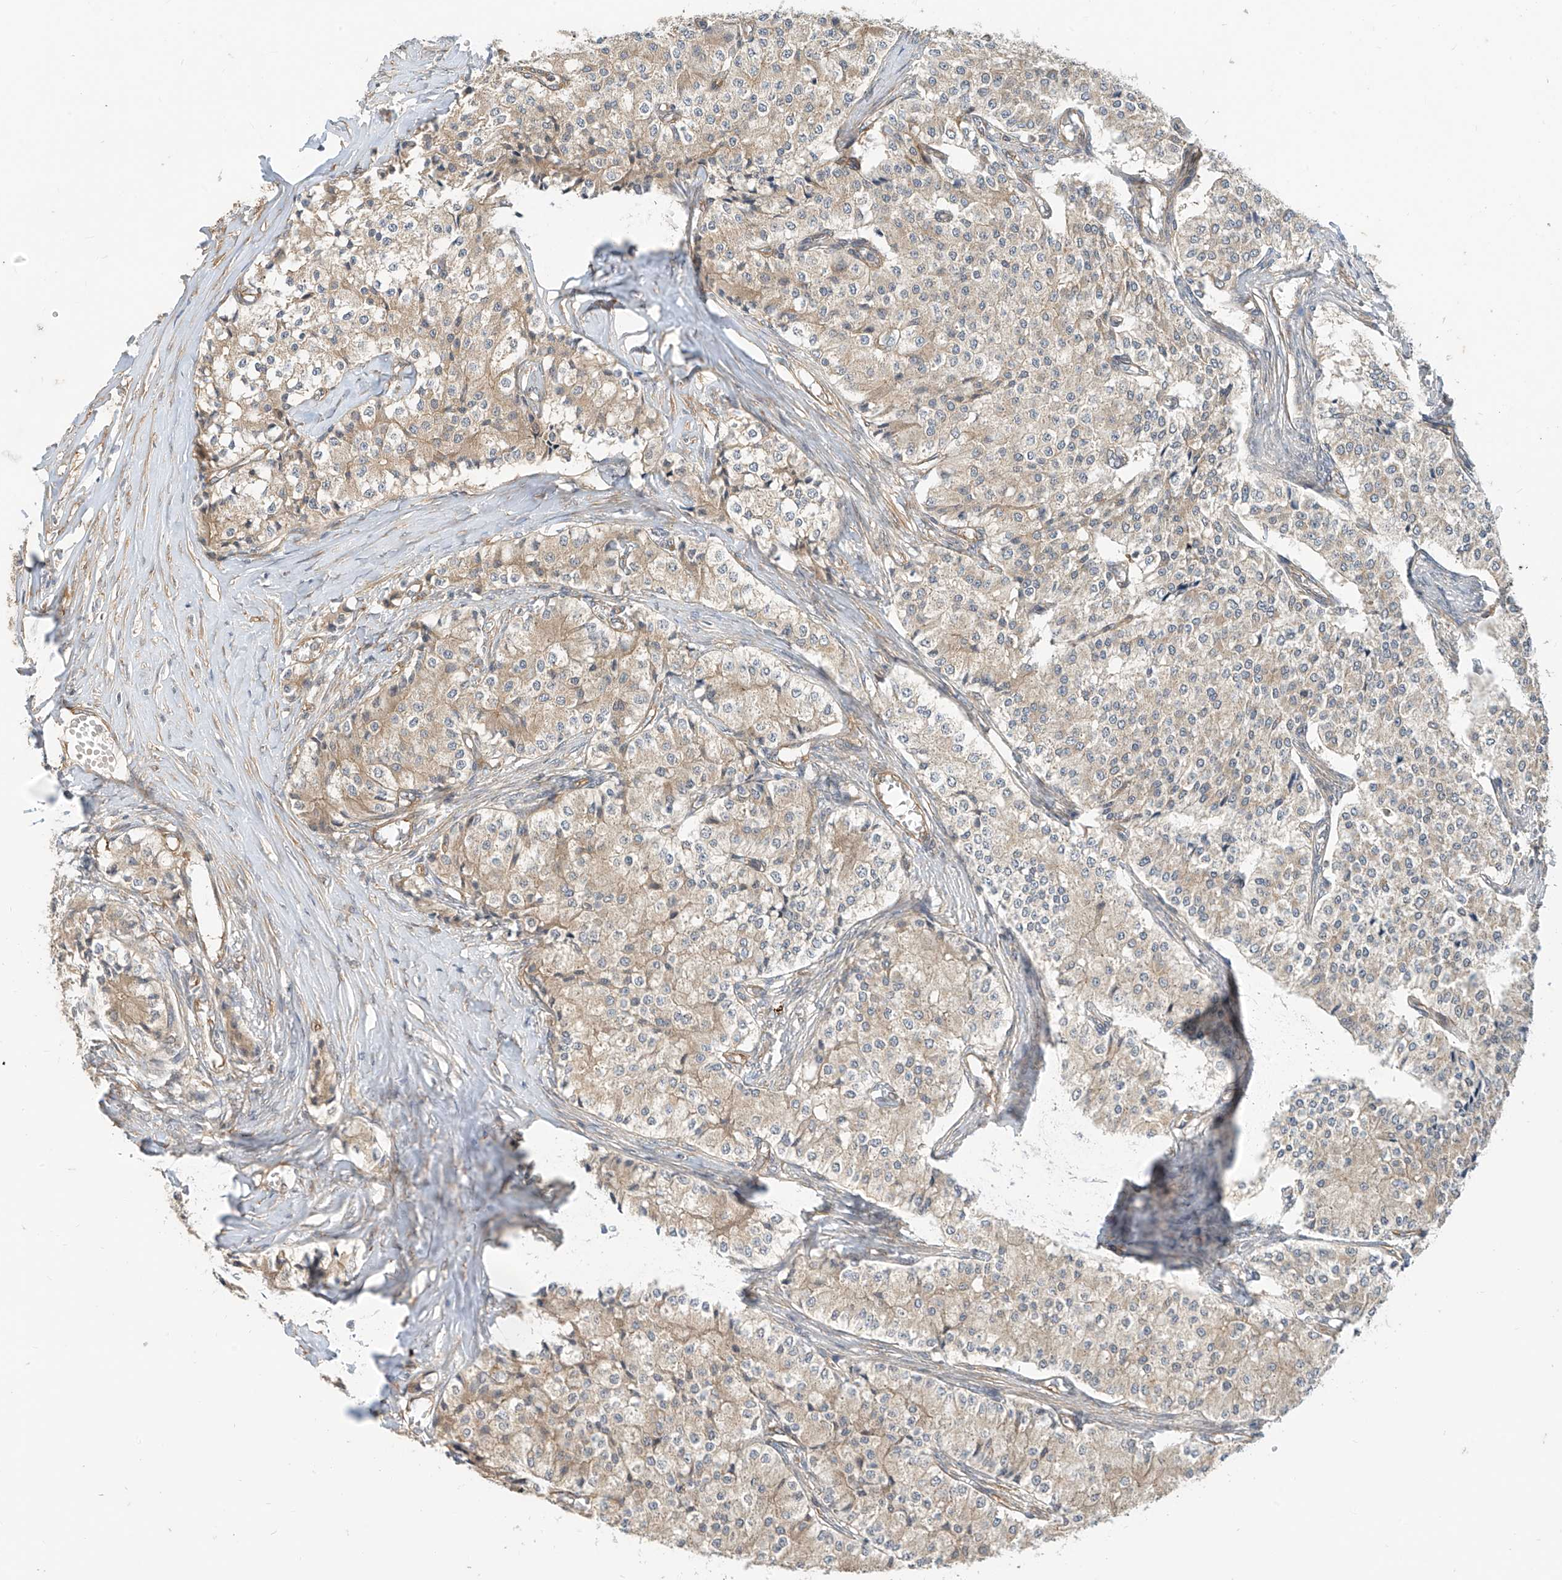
{"staining": {"intensity": "weak", "quantity": ">75%", "location": "cytoplasmic/membranous"}, "tissue": "carcinoid", "cell_type": "Tumor cells", "image_type": "cancer", "snomed": [{"axis": "morphology", "description": "Carcinoid, malignant, NOS"}, {"axis": "topography", "description": "Colon"}], "caption": "High-magnification brightfield microscopy of carcinoid (malignant) stained with DAB (3,3'-diaminobenzidine) (brown) and counterstained with hematoxylin (blue). tumor cells exhibit weak cytoplasmic/membranous expression is appreciated in about>75% of cells. Immunohistochemistry stains the protein of interest in brown and the nuclei are stained blue.", "gene": "MTUS2", "patient": {"sex": "female", "age": 52}}